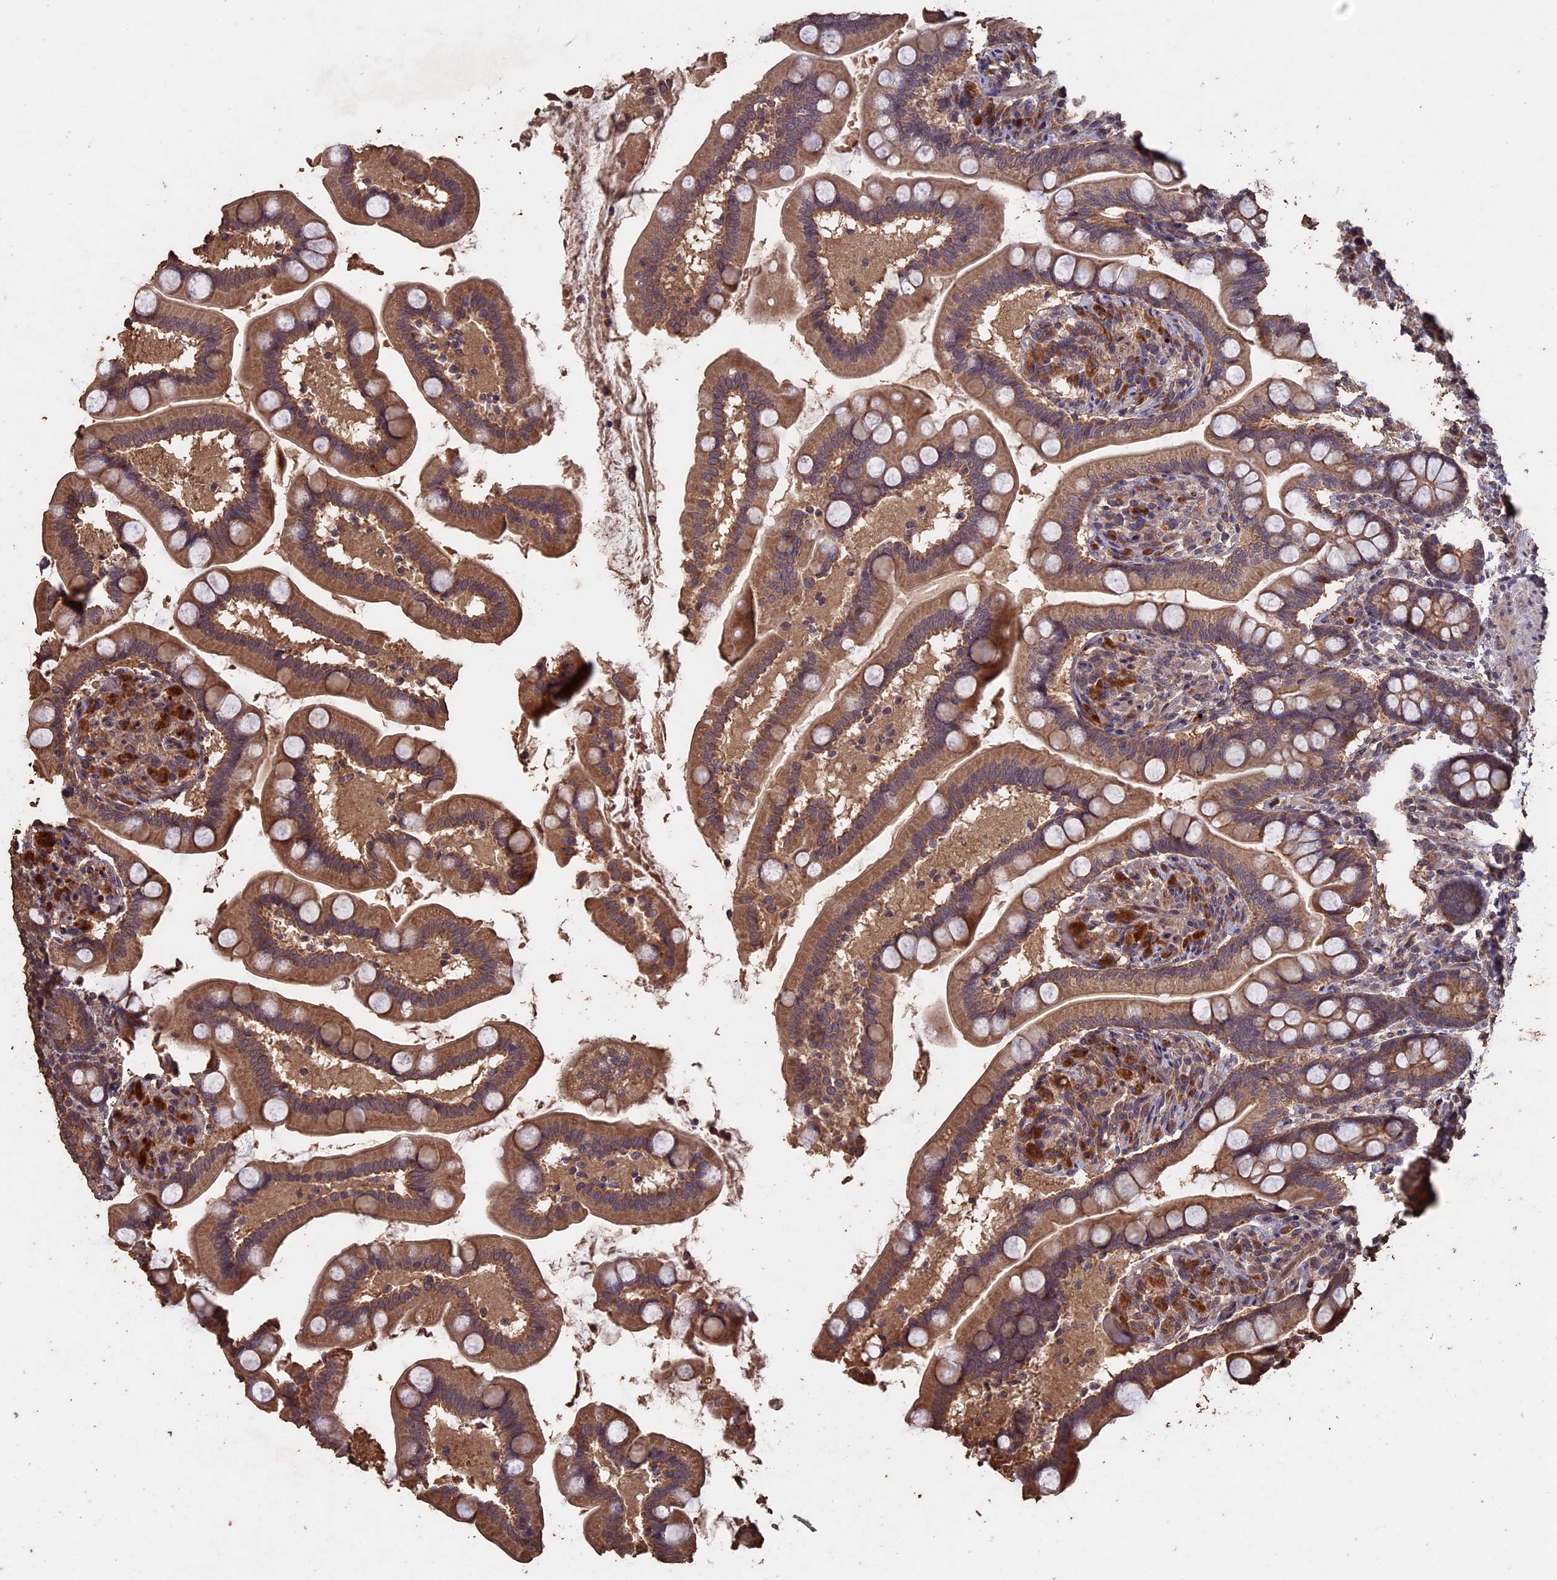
{"staining": {"intensity": "moderate", "quantity": ">75%", "location": "cytoplasmic/membranous"}, "tissue": "small intestine", "cell_type": "Glandular cells", "image_type": "normal", "snomed": [{"axis": "morphology", "description": "Normal tissue, NOS"}, {"axis": "topography", "description": "Small intestine"}], "caption": "This is an image of immunohistochemistry staining of normal small intestine, which shows moderate expression in the cytoplasmic/membranous of glandular cells.", "gene": "HUNK", "patient": {"sex": "female", "age": 64}}